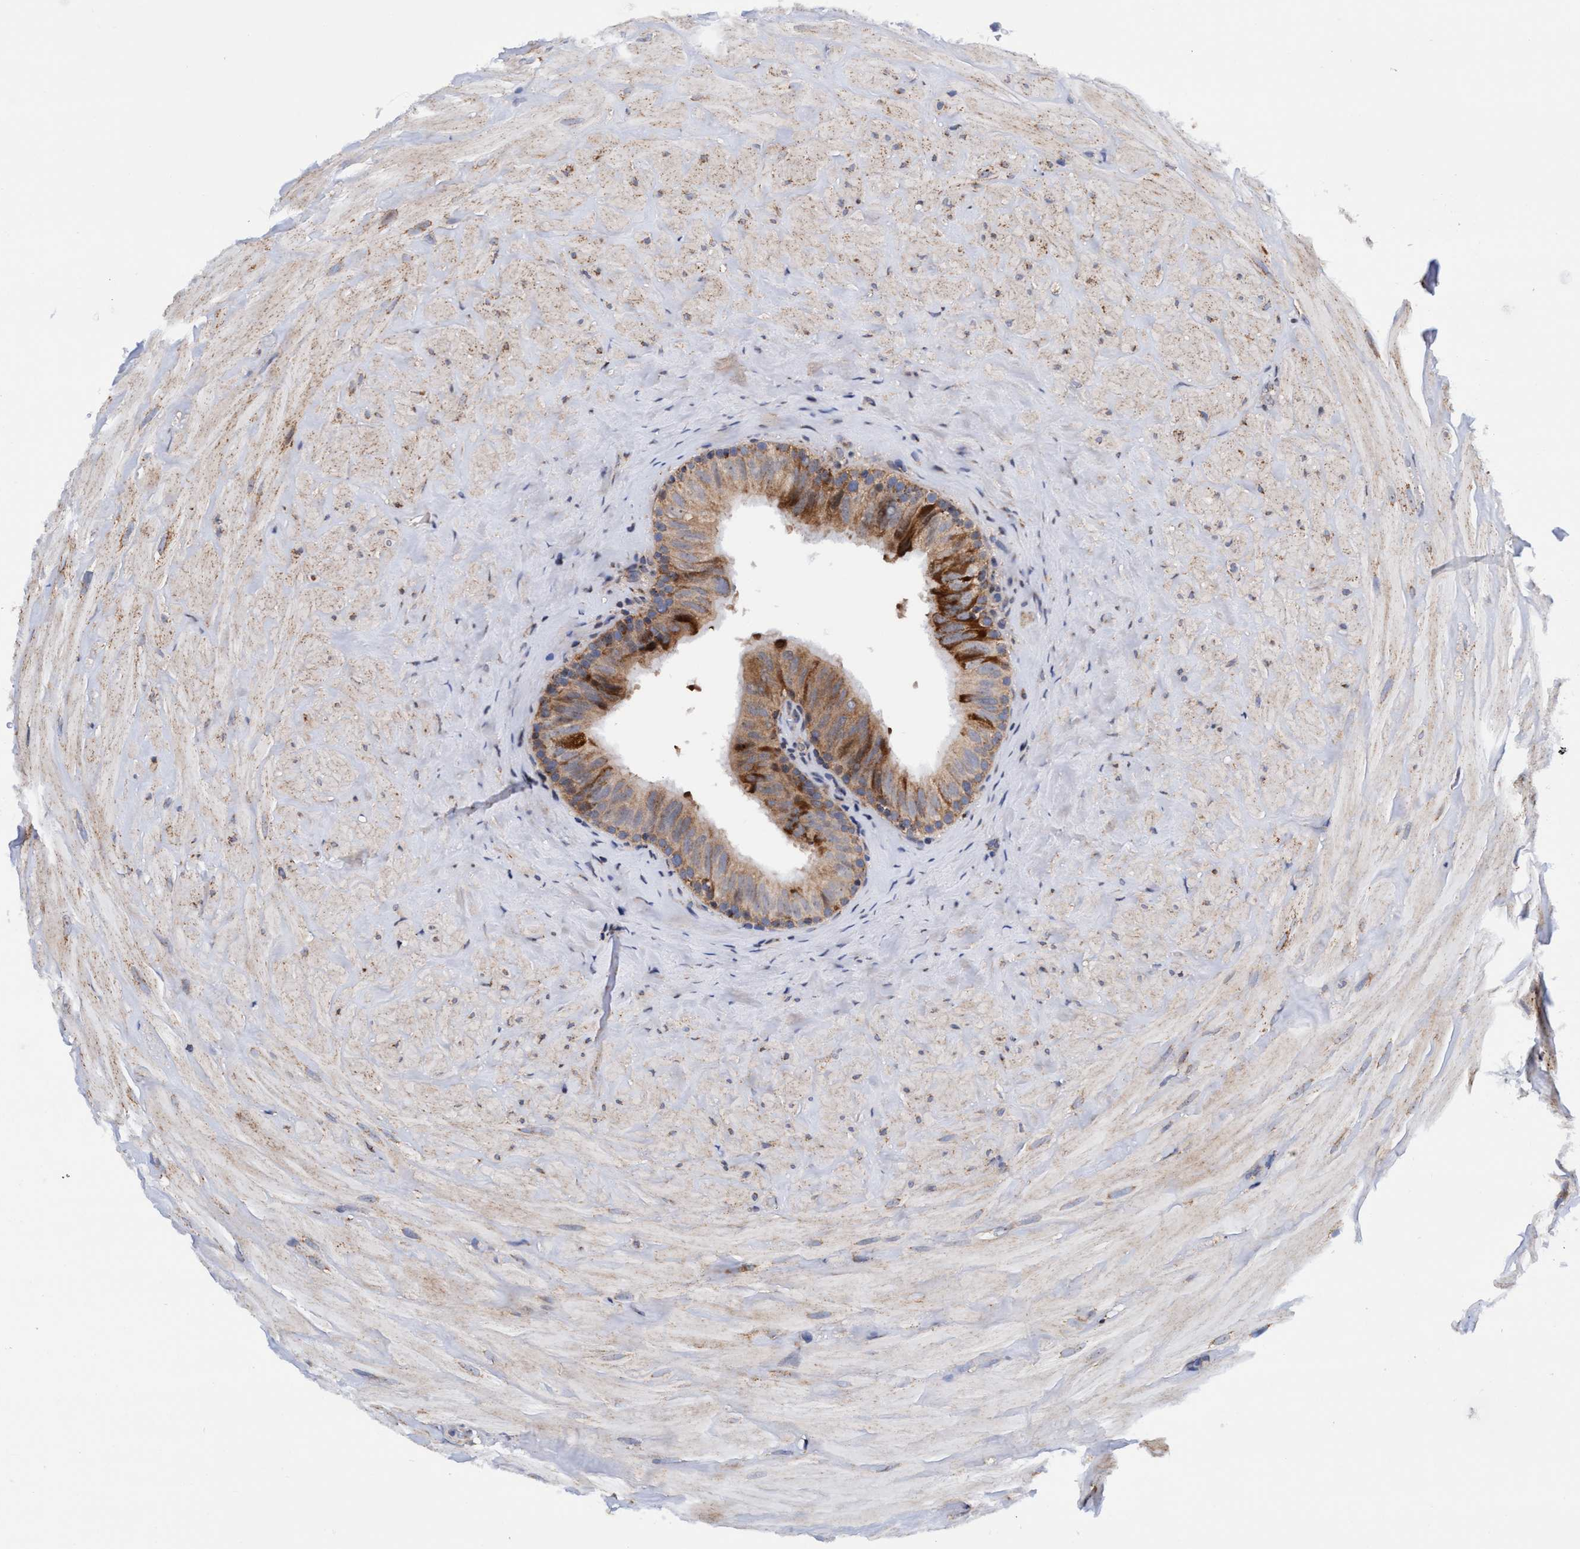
{"staining": {"intensity": "weak", "quantity": "25%-75%", "location": "cytoplasmic/membranous"}, "tissue": "epididymis", "cell_type": "Glandular cells", "image_type": "normal", "snomed": [{"axis": "morphology", "description": "Normal tissue, NOS"}, {"axis": "topography", "description": "Ureter, NOS"}], "caption": "High-power microscopy captured an immunohistochemistry (IHC) photomicrograph of normal epididymis, revealing weak cytoplasmic/membranous positivity in about 25%-75% of glandular cells.", "gene": "AGAP2", "patient": {"sex": "male", "age": 61}}